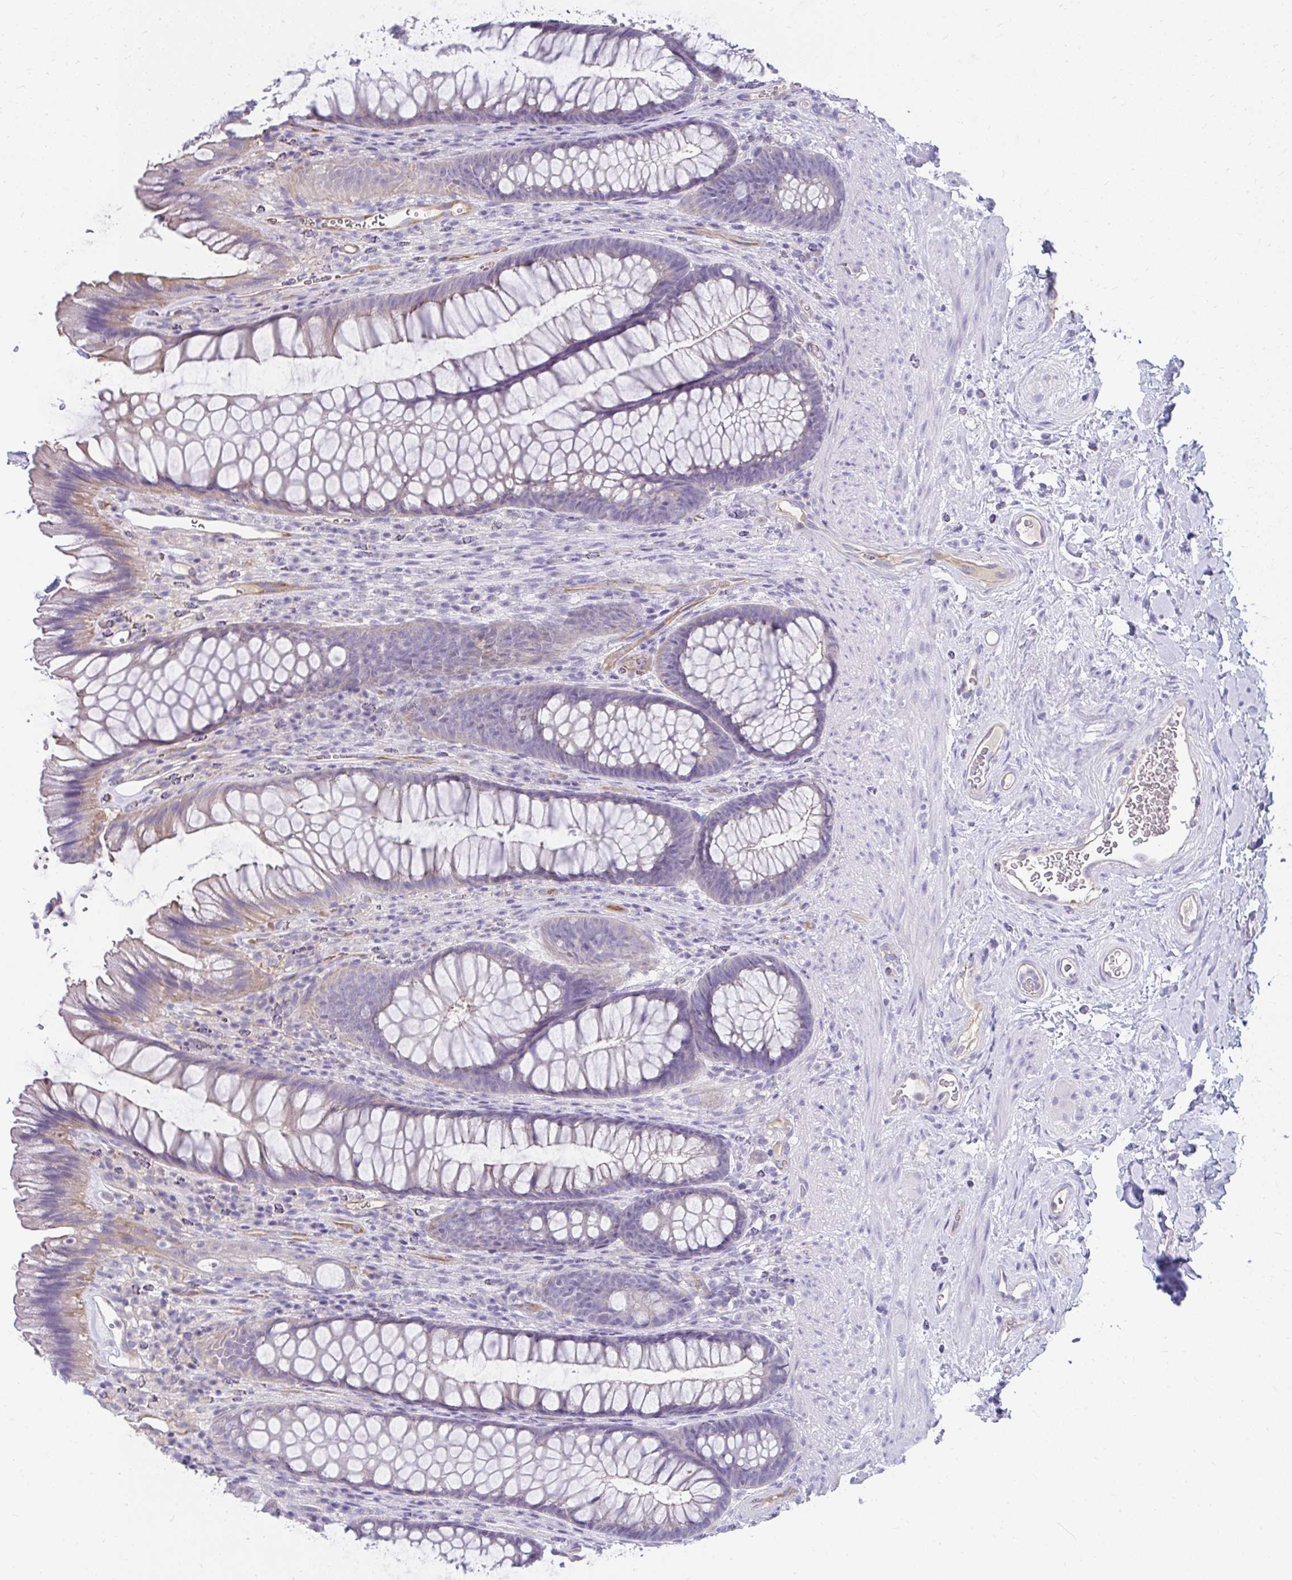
{"staining": {"intensity": "weak", "quantity": "<25%", "location": "cytoplasmic/membranous"}, "tissue": "rectum", "cell_type": "Glandular cells", "image_type": "normal", "snomed": [{"axis": "morphology", "description": "Normal tissue, NOS"}, {"axis": "topography", "description": "Rectum"}], "caption": "Immunohistochemistry image of unremarkable rectum: human rectum stained with DAB demonstrates no significant protein positivity in glandular cells. (Stains: DAB immunohistochemistry with hematoxylin counter stain, Microscopy: brightfield microscopy at high magnification).", "gene": "LRRC36", "patient": {"sex": "male", "age": 53}}